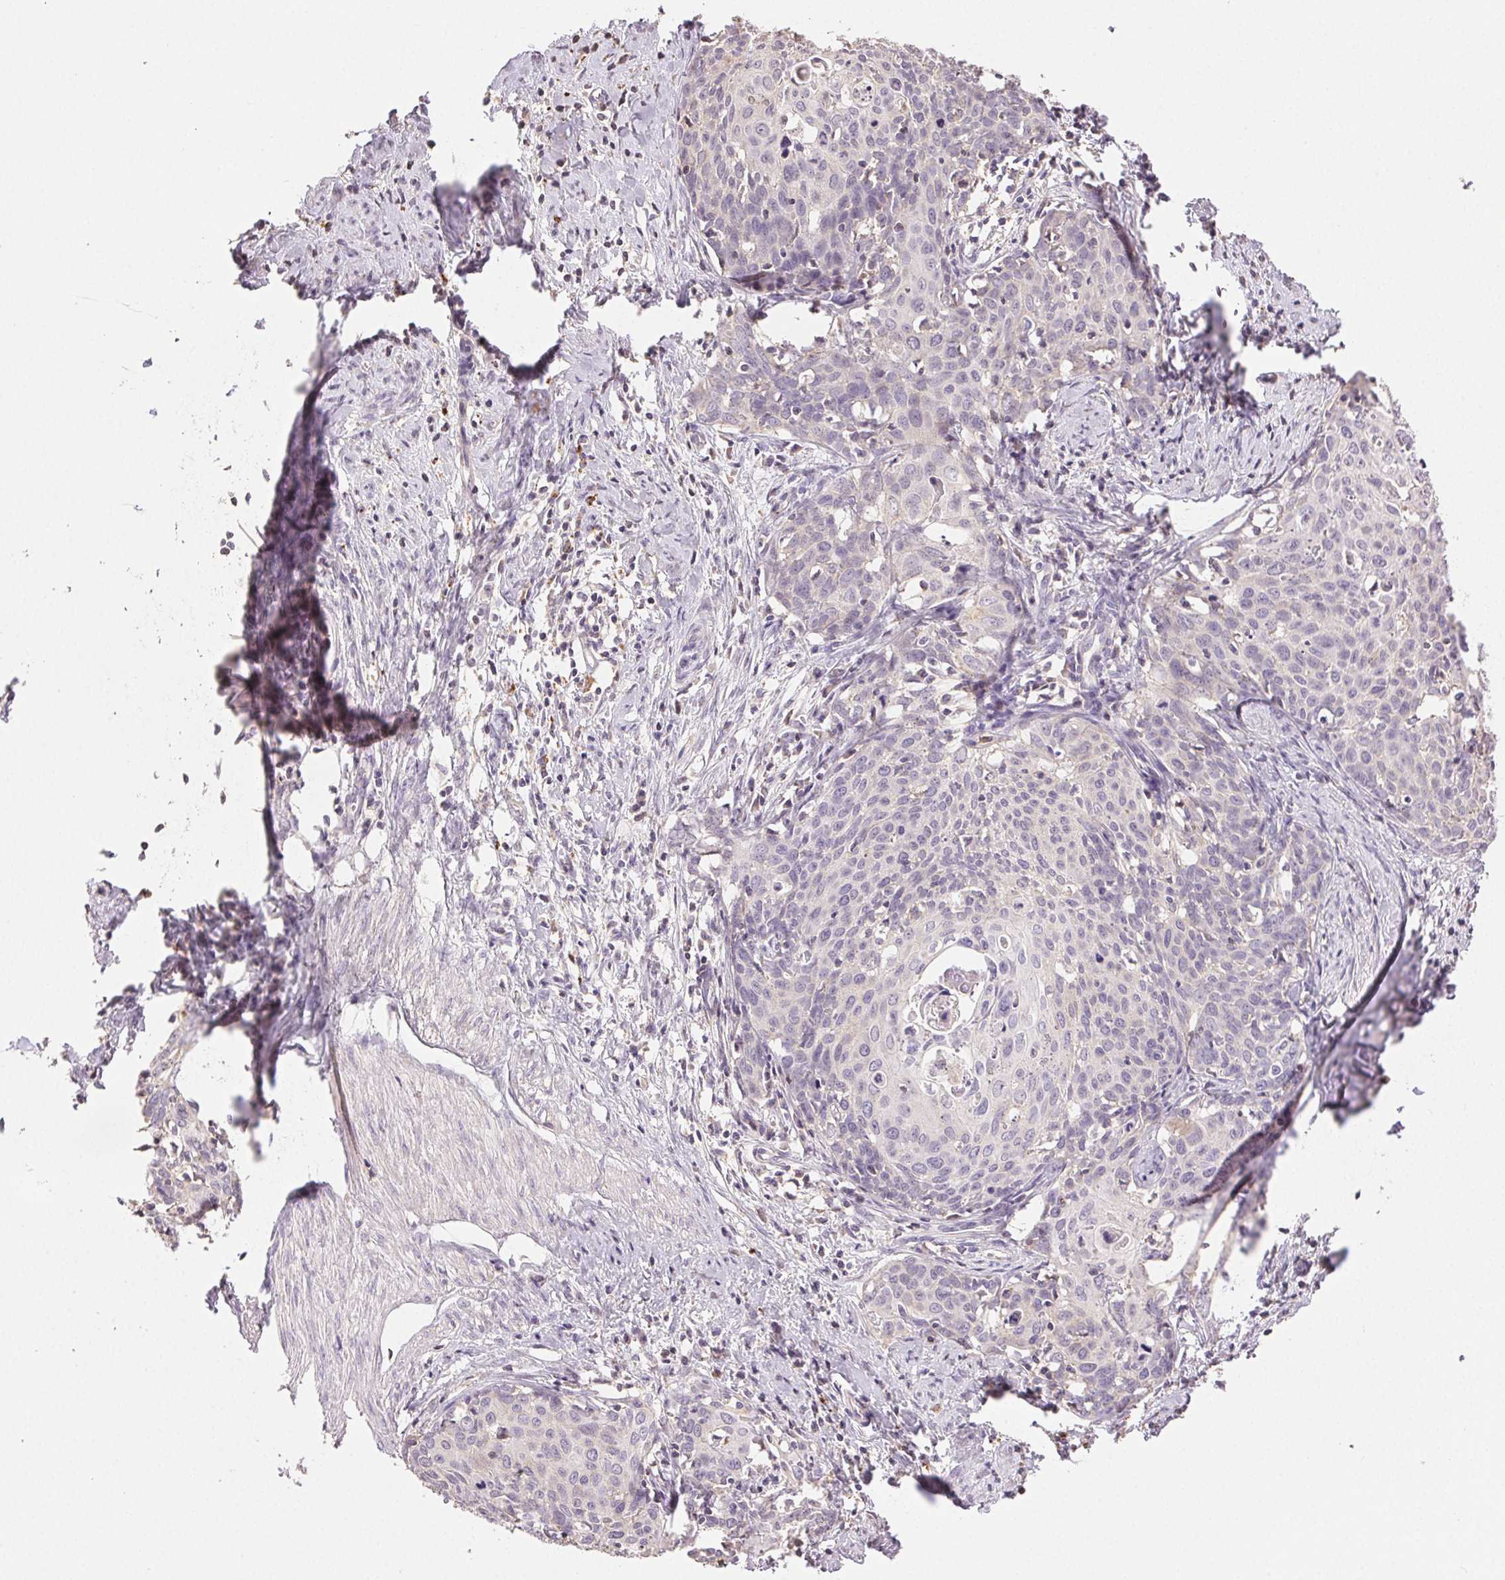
{"staining": {"intensity": "negative", "quantity": "none", "location": "none"}, "tissue": "cervical cancer", "cell_type": "Tumor cells", "image_type": "cancer", "snomed": [{"axis": "morphology", "description": "Squamous cell carcinoma, NOS"}, {"axis": "topography", "description": "Cervix"}], "caption": "Image shows no protein staining in tumor cells of cervical cancer tissue.", "gene": "TMEM253", "patient": {"sex": "female", "age": 62}}